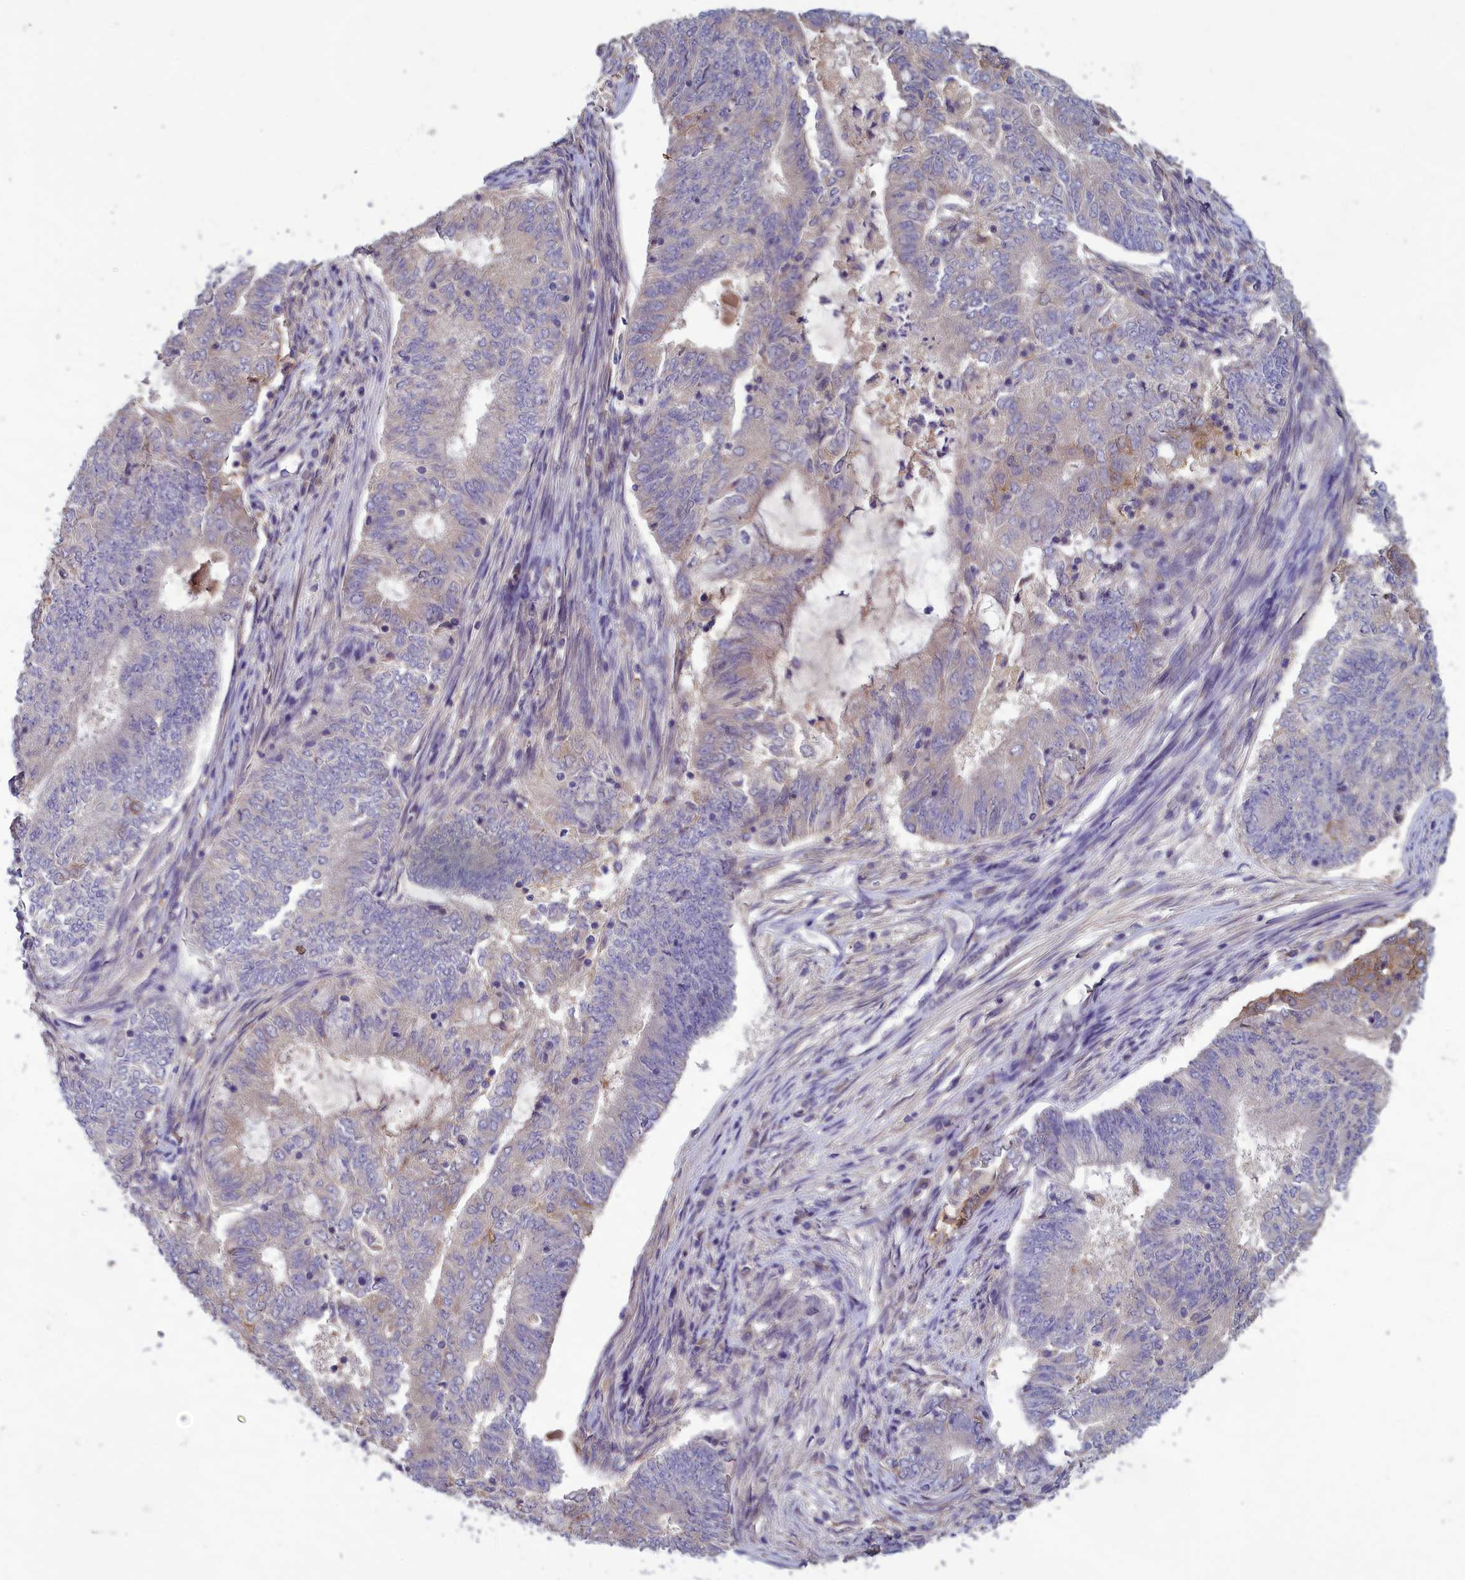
{"staining": {"intensity": "weak", "quantity": "<25%", "location": "cytoplasmic/membranous"}, "tissue": "endometrial cancer", "cell_type": "Tumor cells", "image_type": "cancer", "snomed": [{"axis": "morphology", "description": "Adenocarcinoma, NOS"}, {"axis": "topography", "description": "Endometrium"}], "caption": "IHC of human endometrial adenocarcinoma demonstrates no staining in tumor cells.", "gene": "HECA", "patient": {"sex": "female", "age": 62}}